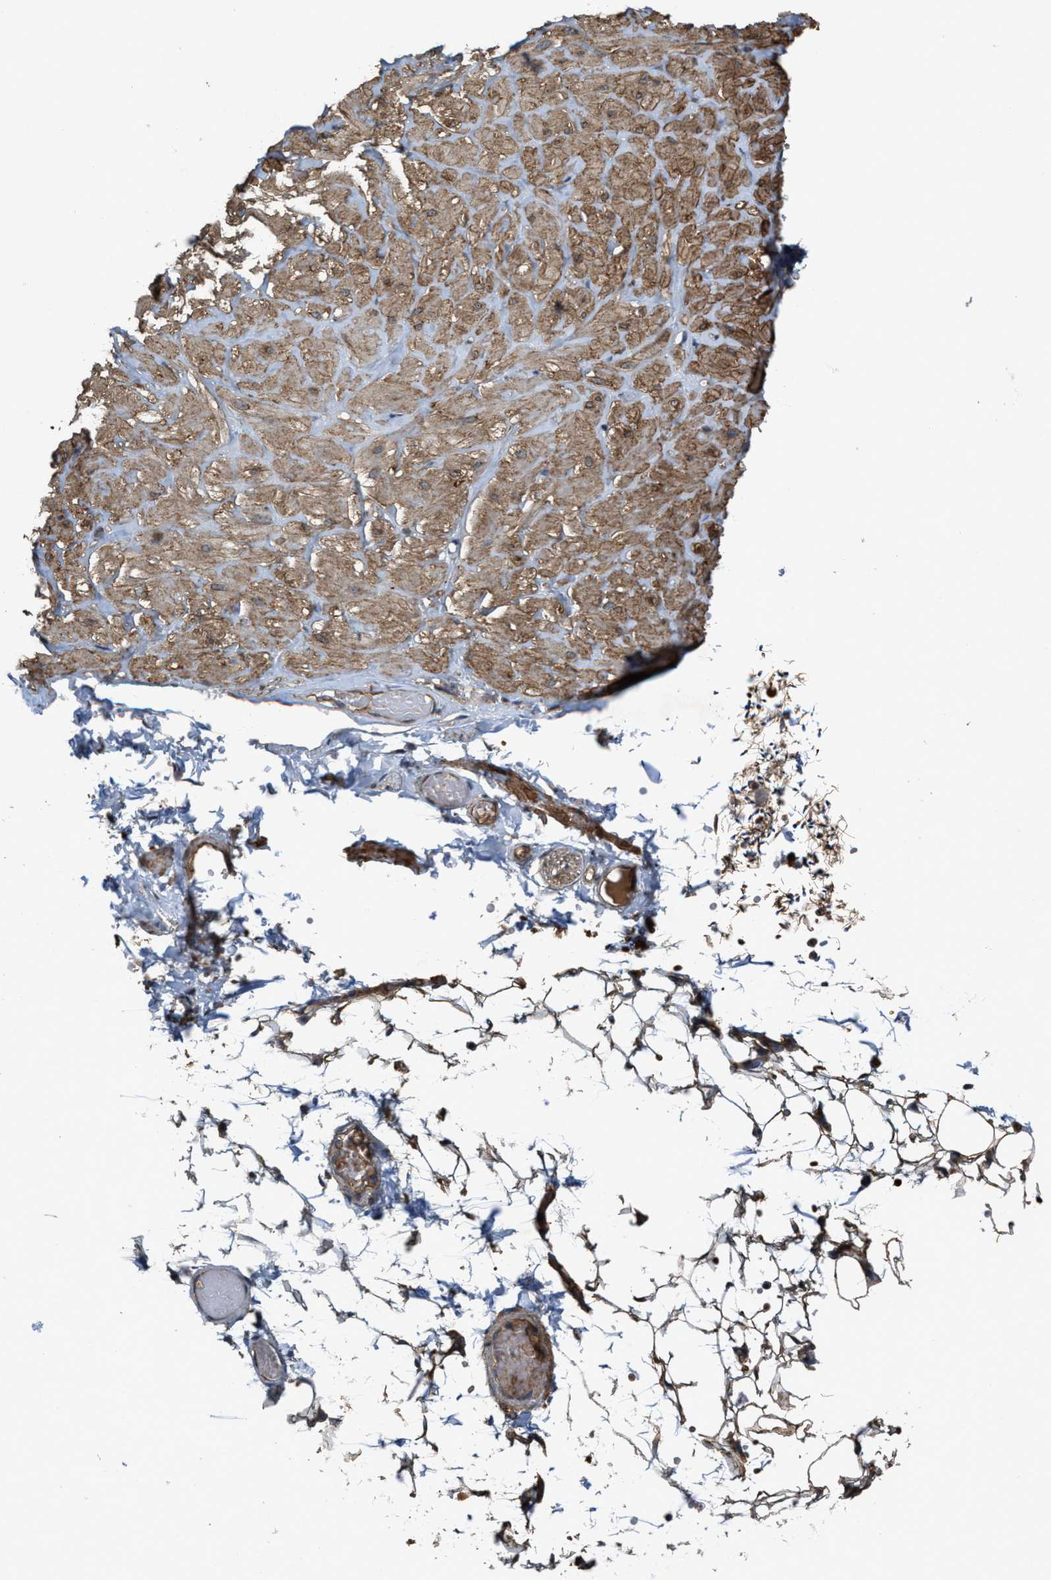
{"staining": {"intensity": "weak", "quantity": ">75%", "location": "cytoplasmic/membranous"}, "tissue": "soft tissue", "cell_type": "Fibroblasts", "image_type": "normal", "snomed": [{"axis": "morphology", "description": "Normal tissue, NOS"}, {"axis": "topography", "description": "Adipose tissue"}, {"axis": "topography", "description": "Vascular tissue"}, {"axis": "topography", "description": "Peripheral nerve tissue"}], "caption": "Weak cytoplasmic/membranous staining for a protein is identified in about >75% of fibroblasts of normal soft tissue using immunohistochemistry (IHC).", "gene": "PDP2", "patient": {"sex": "male", "age": 25}}